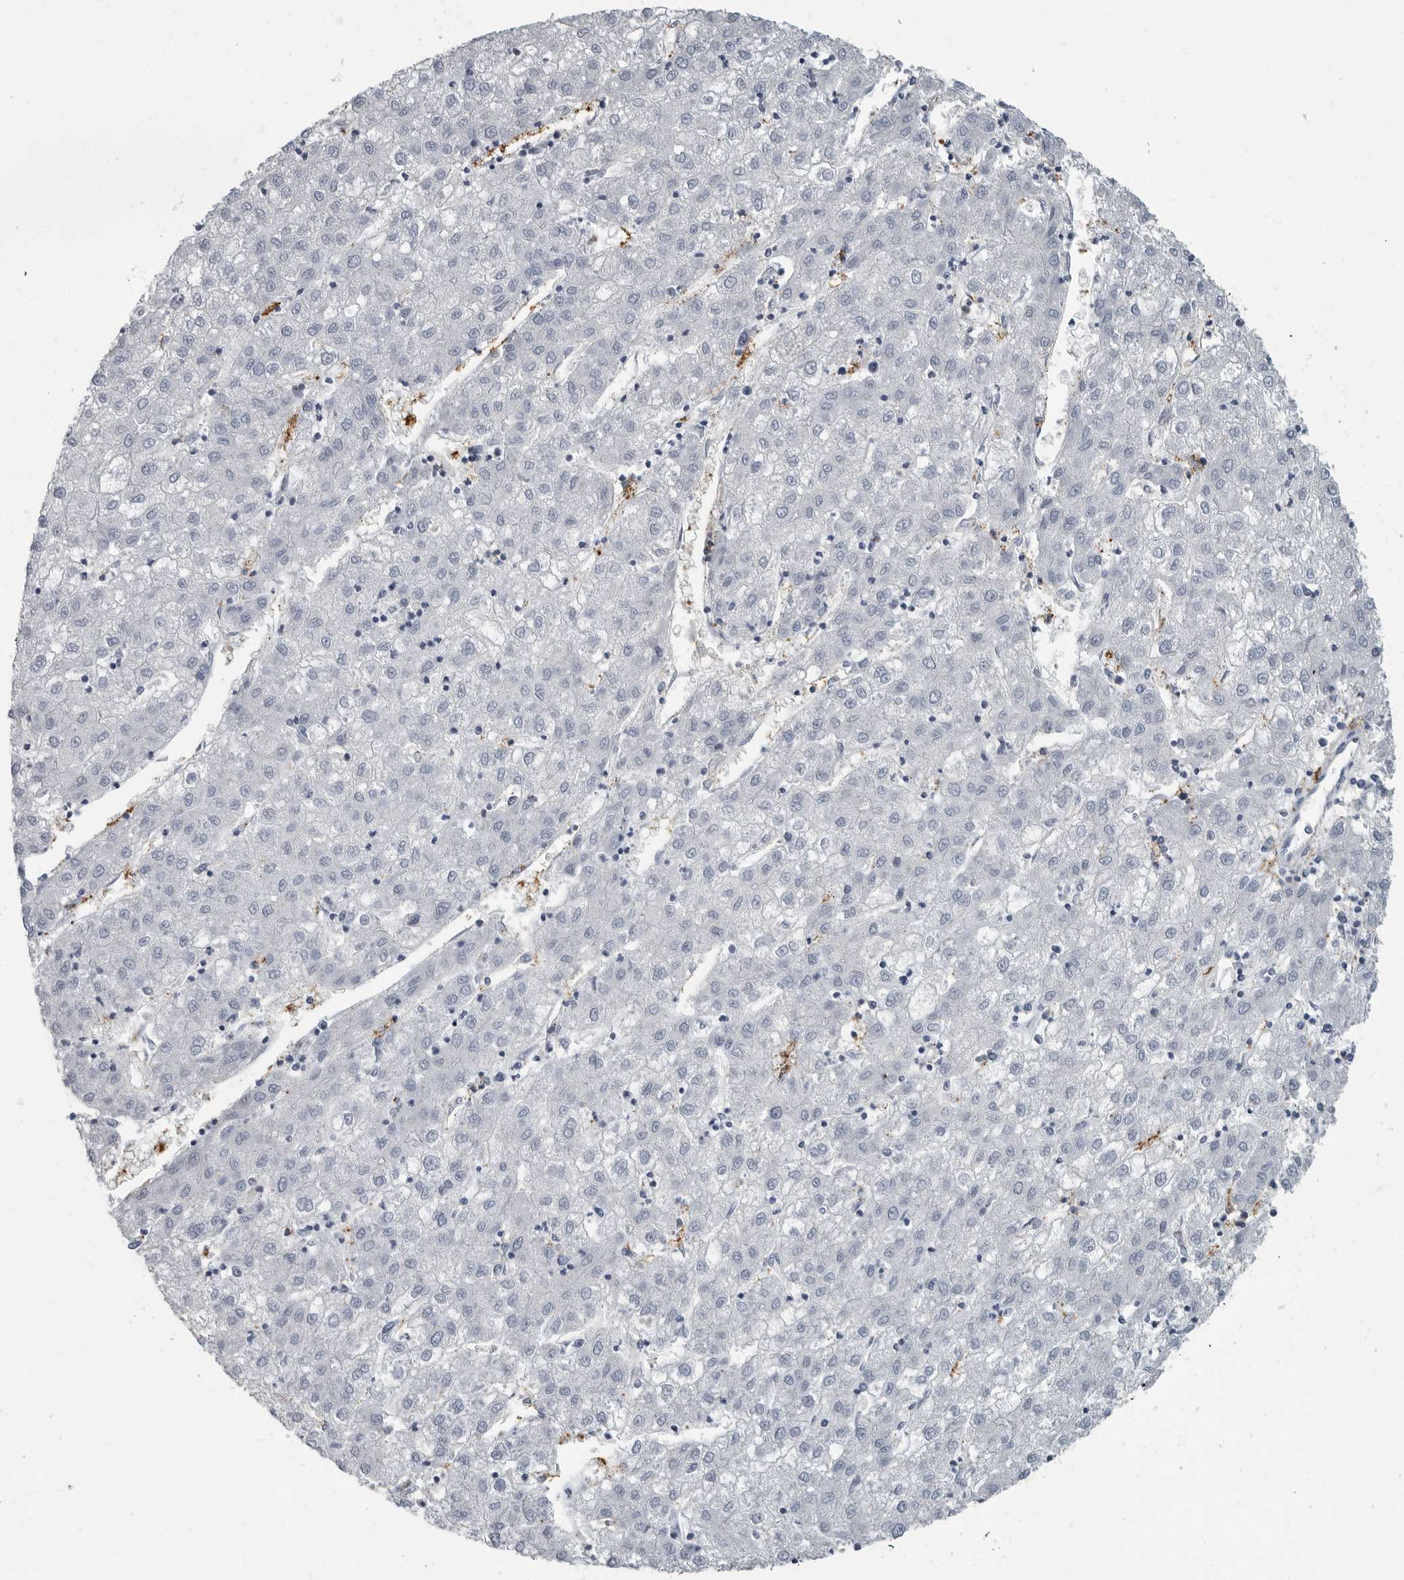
{"staining": {"intensity": "negative", "quantity": "none", "location": "none"}, "tissue": "liver cancer", "cell_type": "Tumor cells", "image_type": "cancer", "snomed": [{"axis": "morphology", "description": "Carcinoma, Hepatocellular, NOS"}, {"axis": "topography", "description": "Liver"}], "caption": "An IHC image of hepatocellular carcinoma (liver) is shown. There is no staining in tumor cells of hepatocellular carcinoma (liver).", "gene": "FCER1G", "patient": {"sex": "male", "age": 72}}